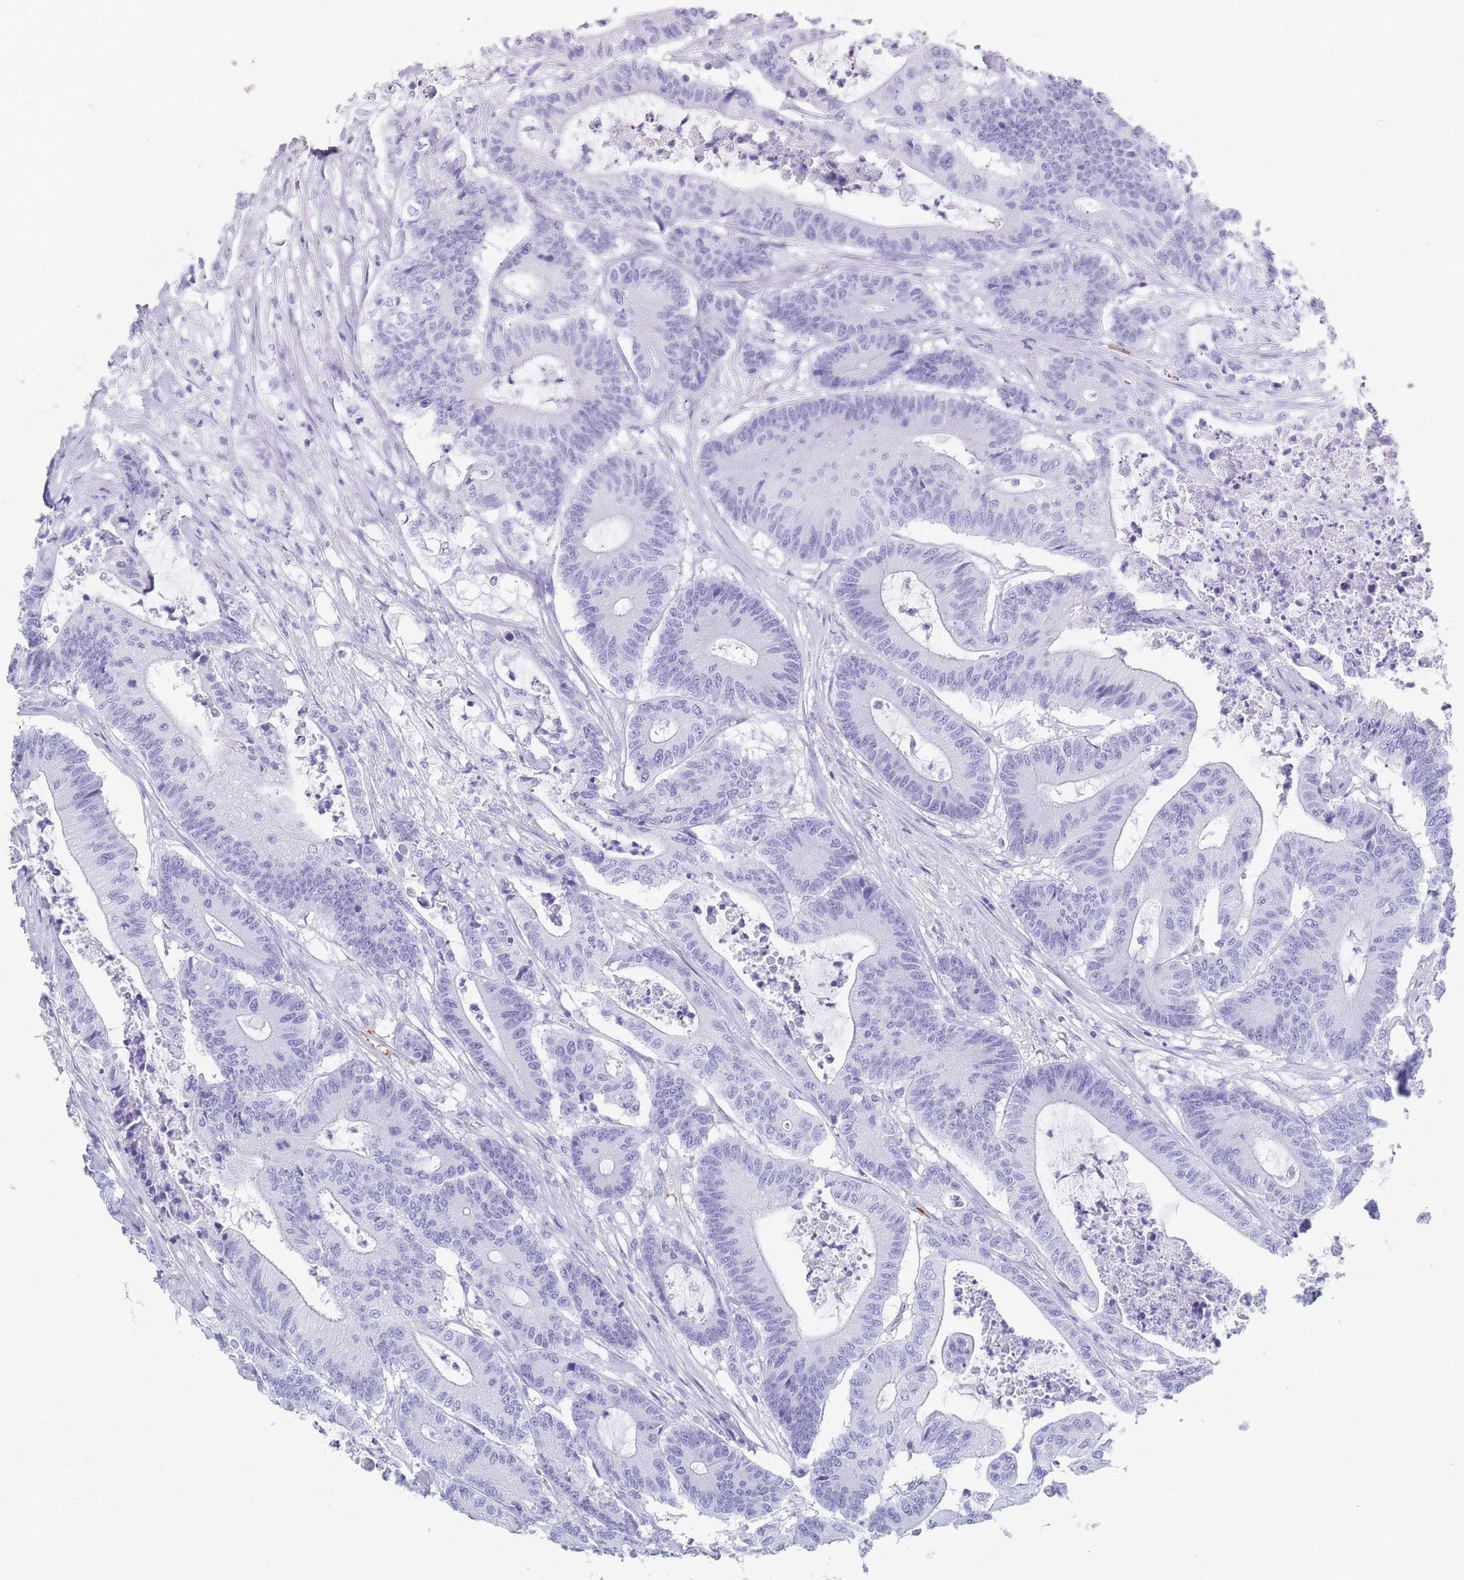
{"staining": {"intensity": "negative", "quantity": "none", "location": "none"}, "tissue": "colorectal cancer", "cell_type": "Tumor cells", "image_type": "cancer", "snomed": [{"axis": "morphology", "description": "Adenocarcinoma, NOS"}, {"axis": "topography", "description": "Colon"}], "caption": "There is no significant positivity in tumor cells of colorectal cancer.", "gene": "OR5D16", "patient": {"sex": "female", "age": 84}}